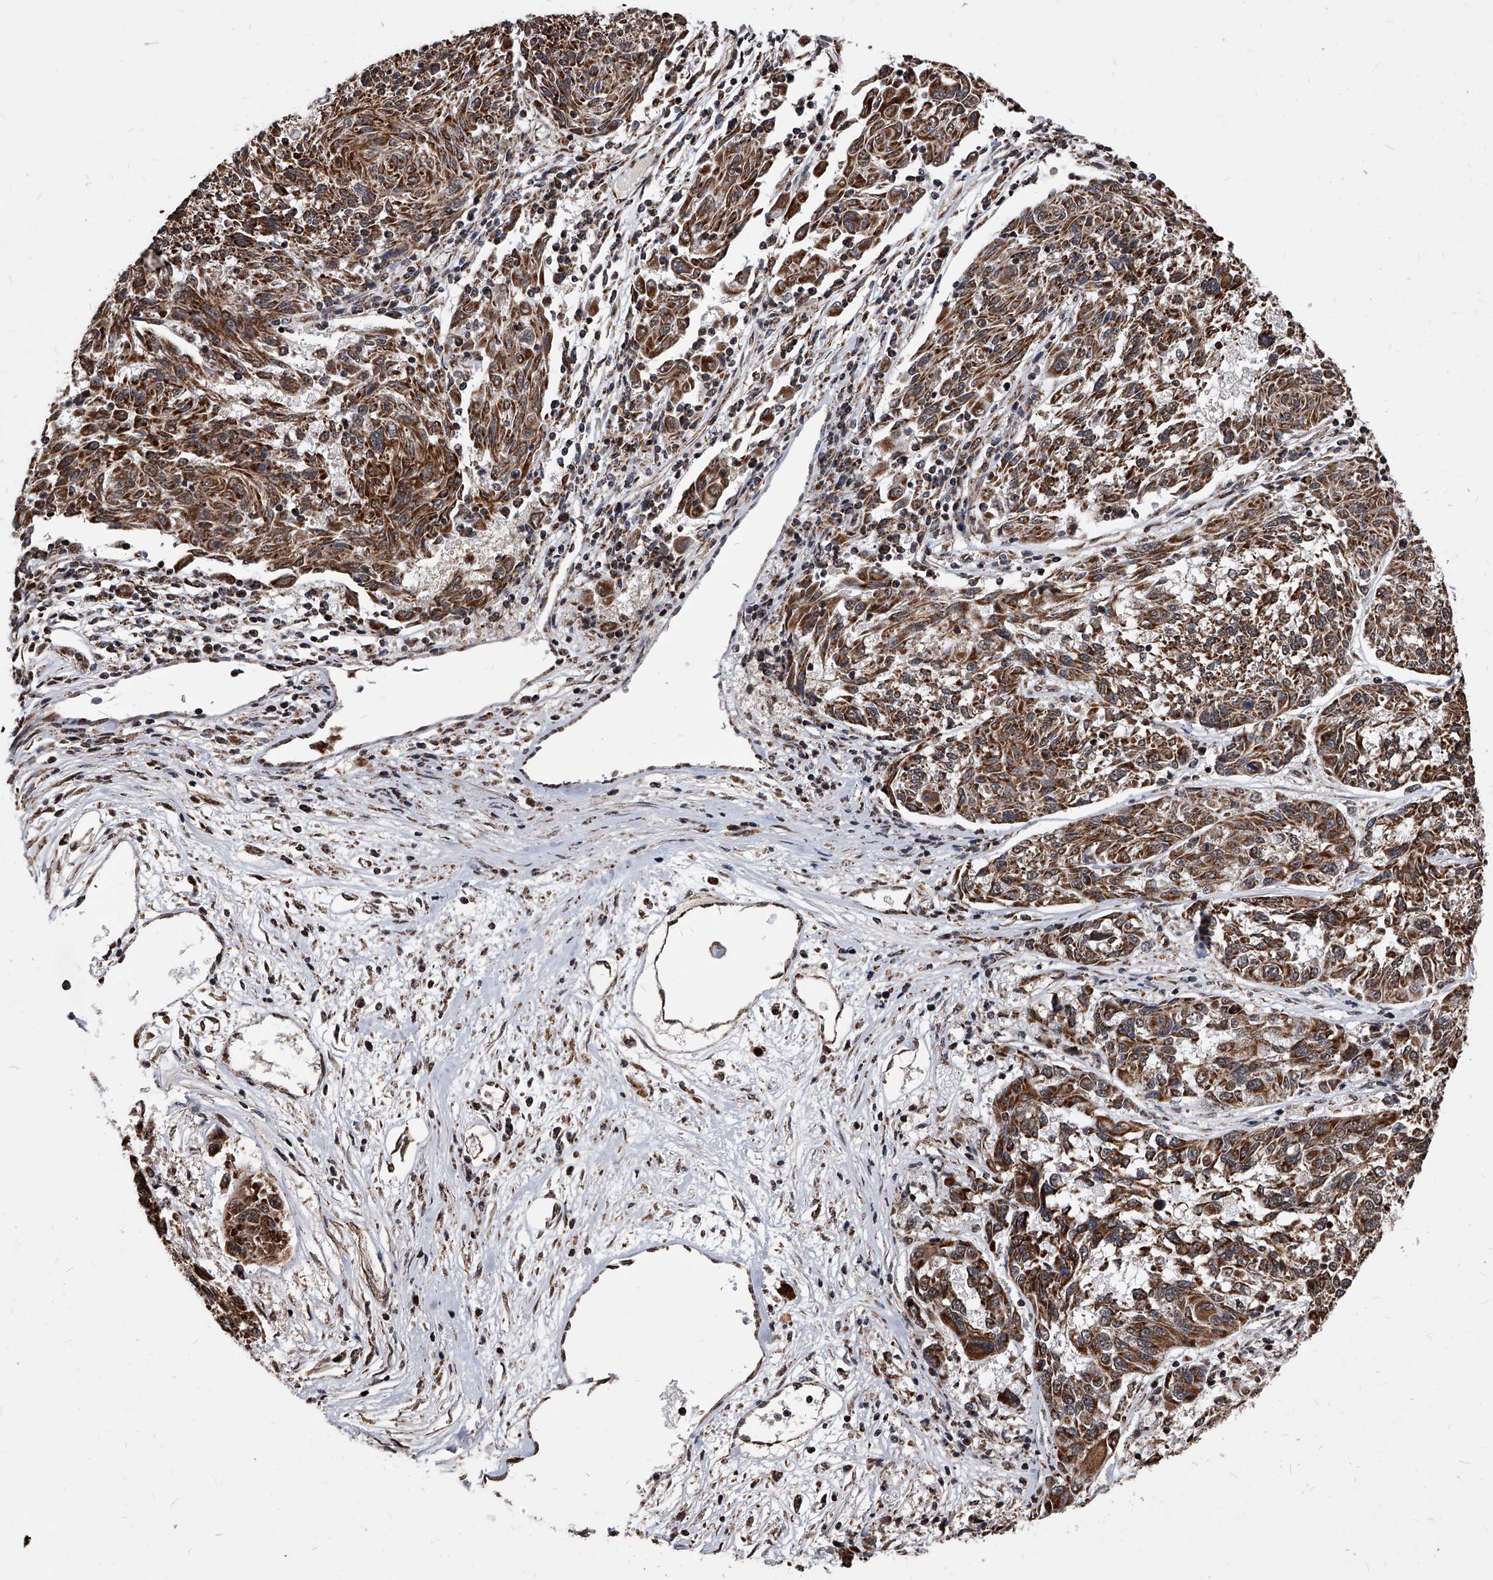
{"staining": {"intensity": "moderate", "quantity": ">75%", "location": "cytoplasmic/membranous"}, "tissue": "melanoma", "cell_type": "Tumor cells", "image_type": "cancer", "snomed": [{"axis": "morphology", "description": "Malignant melanoma, NOS"}, {"axis": "topography", "description": "Skin"}], "caption": "Brown immunohistochemical staining in human melanoma reveals moderate cytoplasmic/membranous positivity in about >75% of tumor cells.", "gene": "DUSP22", "patient": {"sex": "male", "age": 53}}